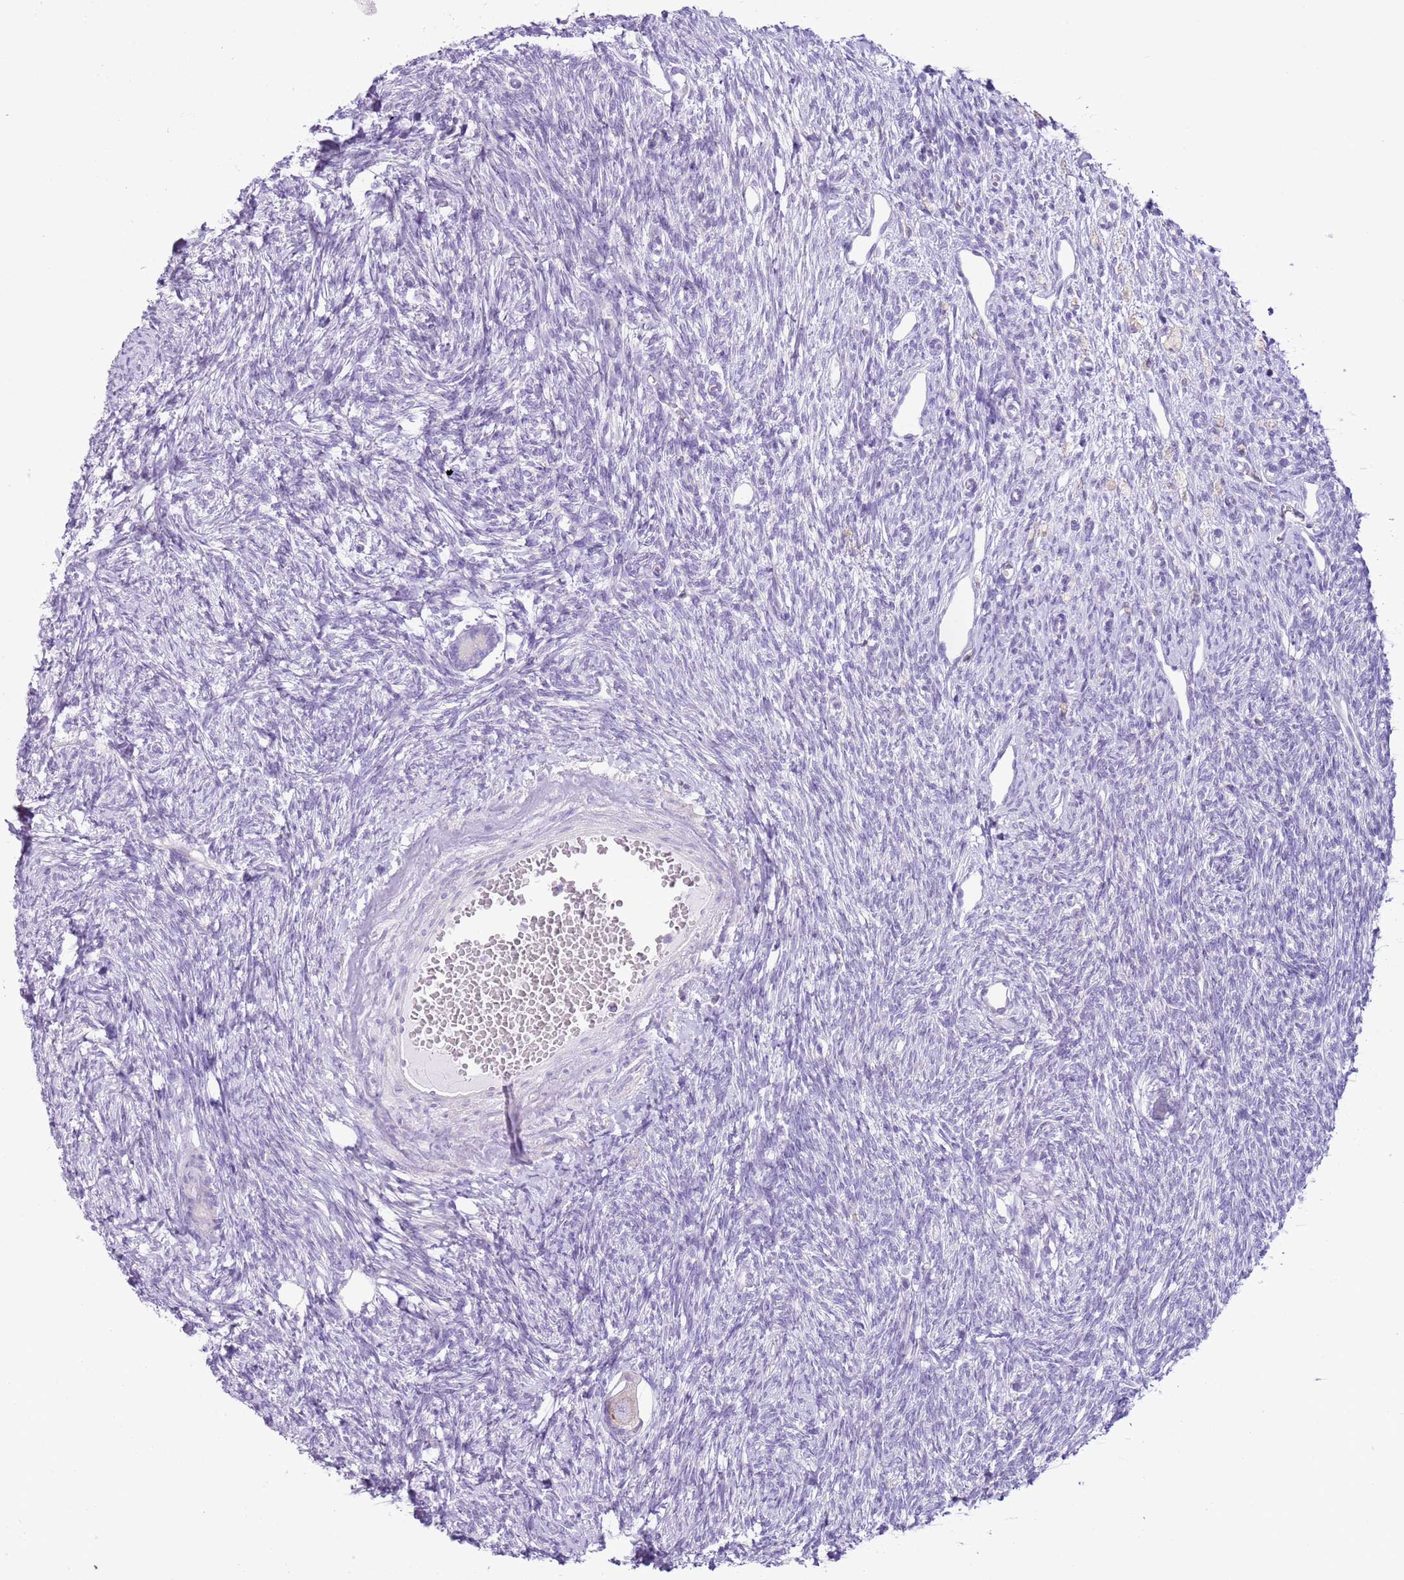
{"staining": {"intensity": "weak", "quantity": ">75%", "location": "cytoplasmic/membranous"}, "tissue": "ovary", "cell_type": "Follicle cells", "image_type": "normal", "snomed": [{"axis": "morphology", "description": "Normal tissue, NOS"}, {"axis": "morphology", "description": "Cyst, NOS"}, {"axis": "topography", "description": "Ovary"}], "caption": "Immunohistochemistry (DAB) staining of unremarkable human ovary demonstrates weak cytoplasmic/membranous protein staining in about >75% of follicle cells.", "gene": "OAF", "patient": {"sex": "female", "age": 33}}